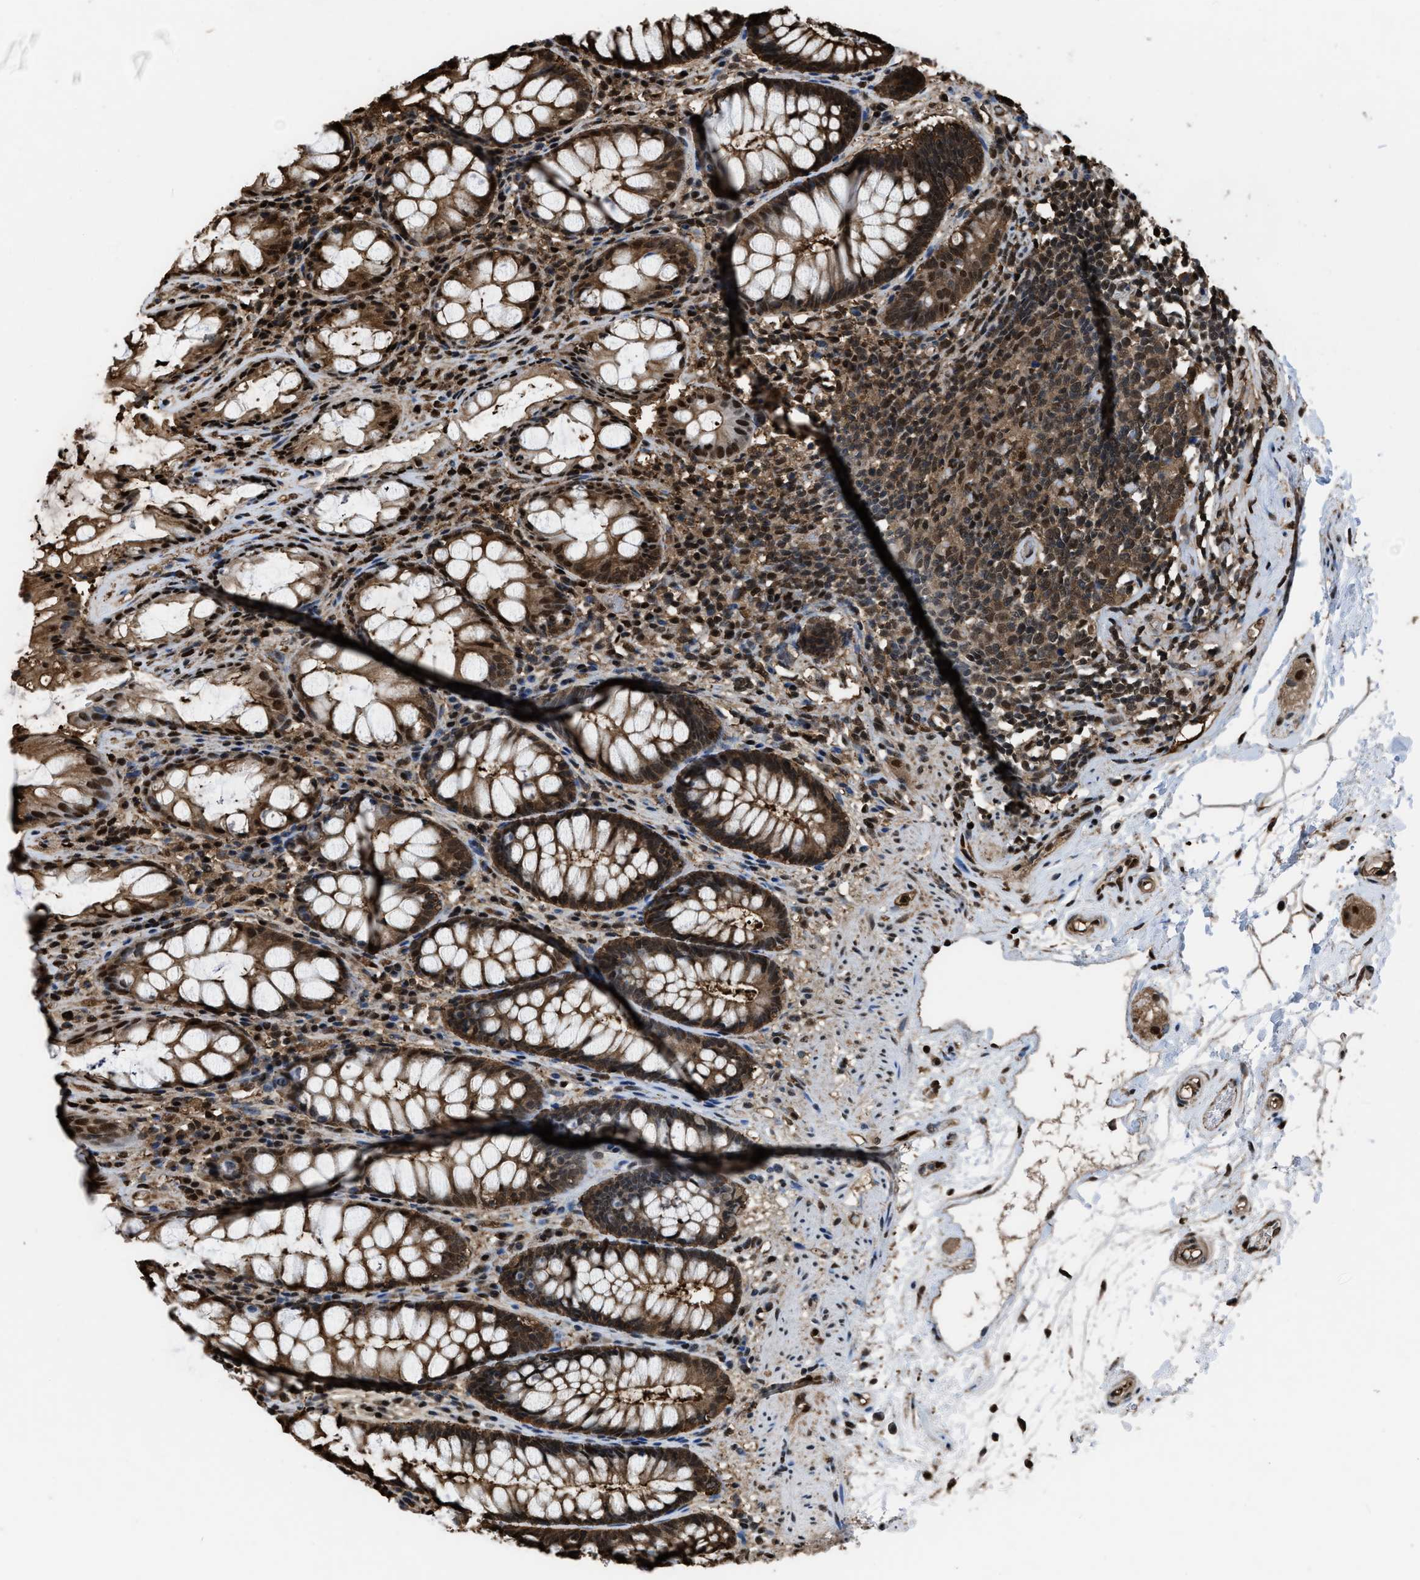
{"staining": {"intensity": "moderate", "quantity": ">75%", "location": "cytoplasmic/membranous,nuclear"}, "tissue": "rectum", "cell_type": "Glandular cells", "image_type": "normal", "snomed": [{"axis": "morphology", "description": "Normal tissue, NOS"}, {"axis": "topography", "description": "Rectum"}], "caption": "Protein staining by immunohistochemistry shows moderate cytoplasmic/membranous,nuclear staining in approximately >75% of glandular cells in unremarkable rectum.", "gene": "FNTA", "patient": {"sex": "male", "age": 64}}